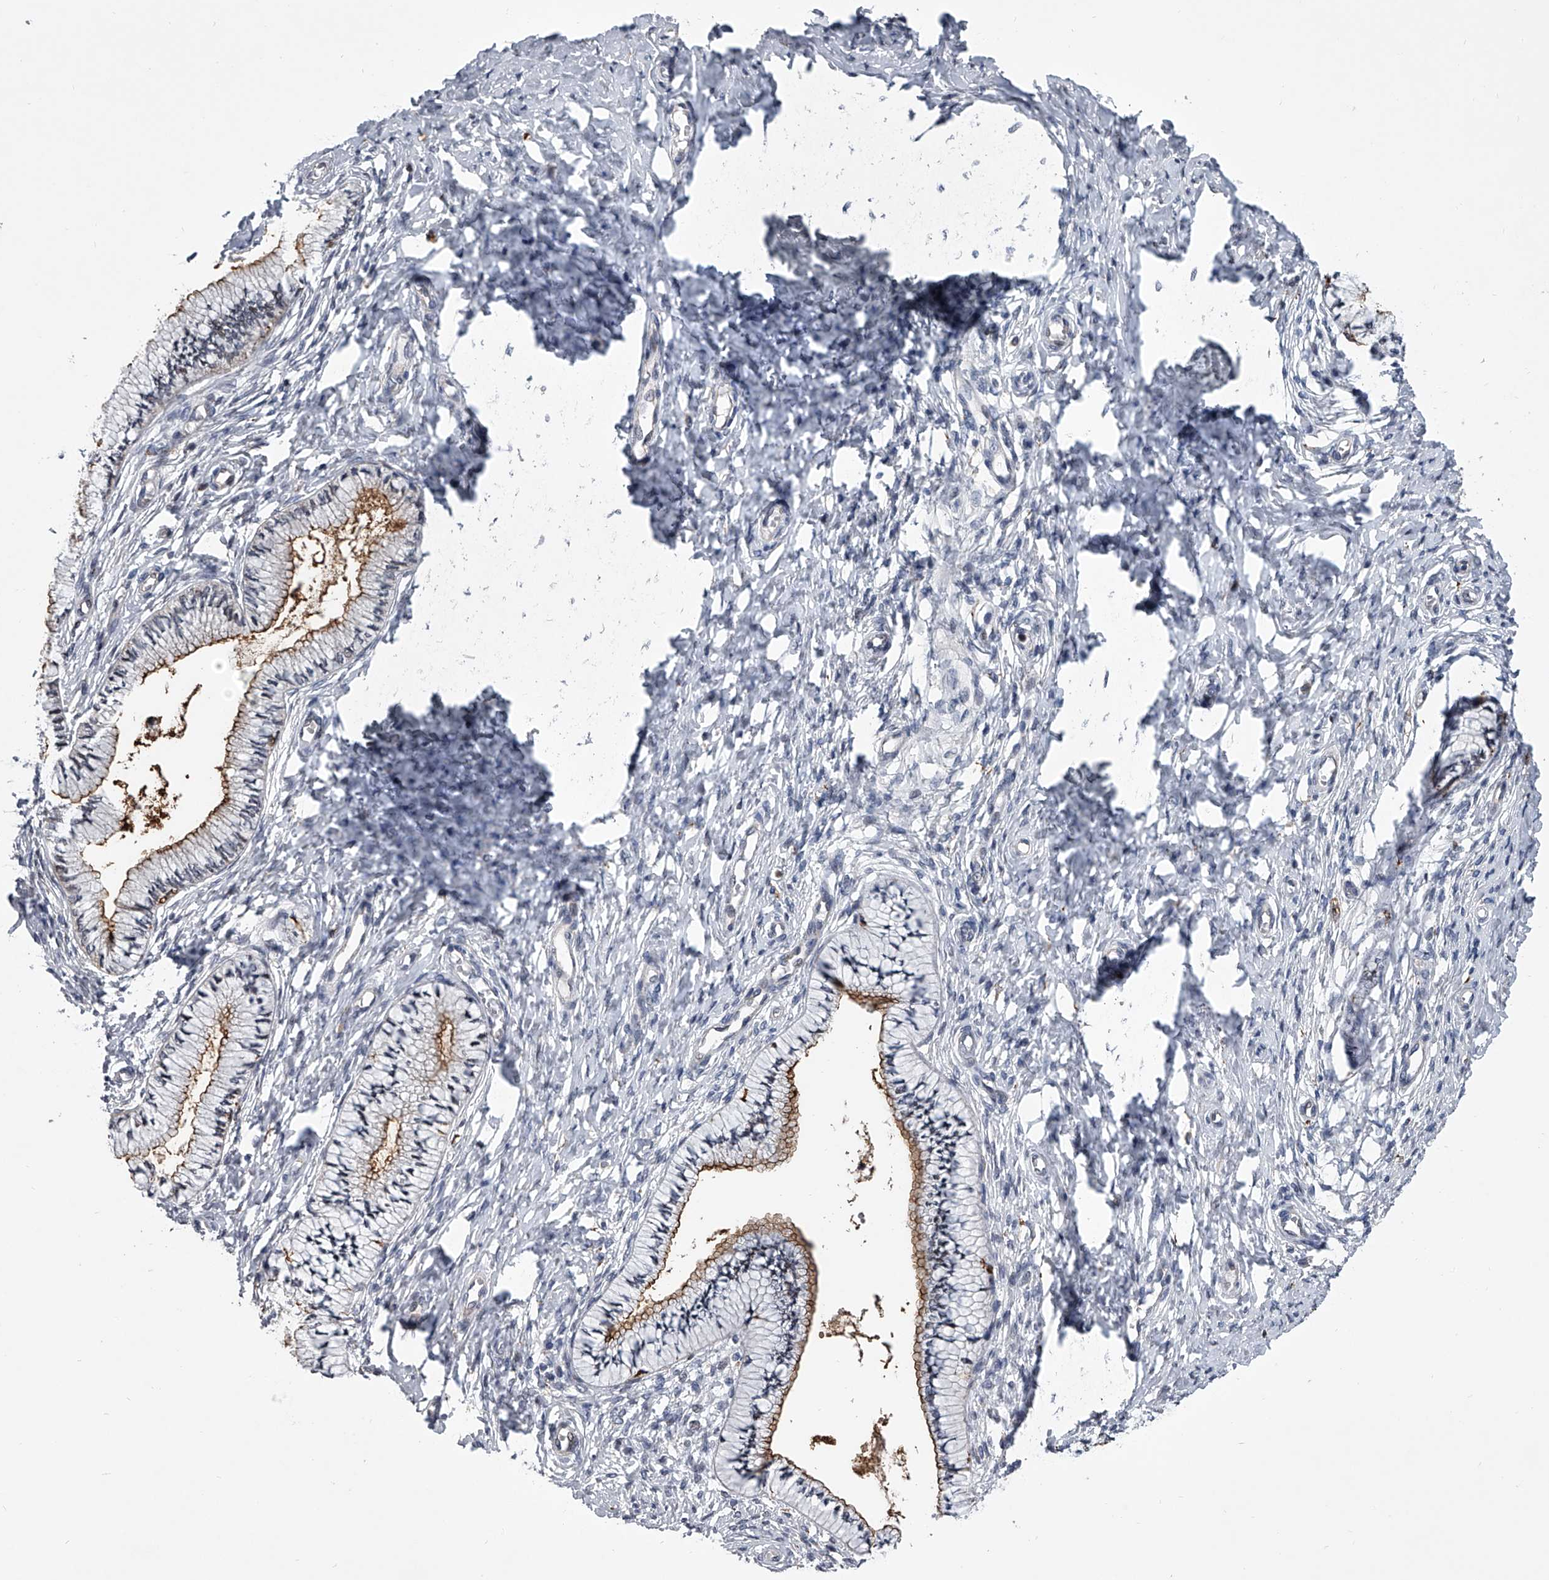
{"staining": {"intensity": "moderate", "quantity": "25%-75%", "location": "cytoplasmic/membranous"}, "tissue": "cervix", "cell_type": "Glandular cells", "image_type": "normal", "snomed": [{"axis": "morphology", "description": "Normal tissue, NOS"}, {"axis": "topography", "description": "Cervix"}], "caption": "Moderate cytoplasmic/membranous staining for a protein is seen in about 25%-75% of glandular cells of unremarkable cervix using immunohistochemistry (IHC).", "gene": "TRIM8", "patient": {"sex": "female", "age": 36}}